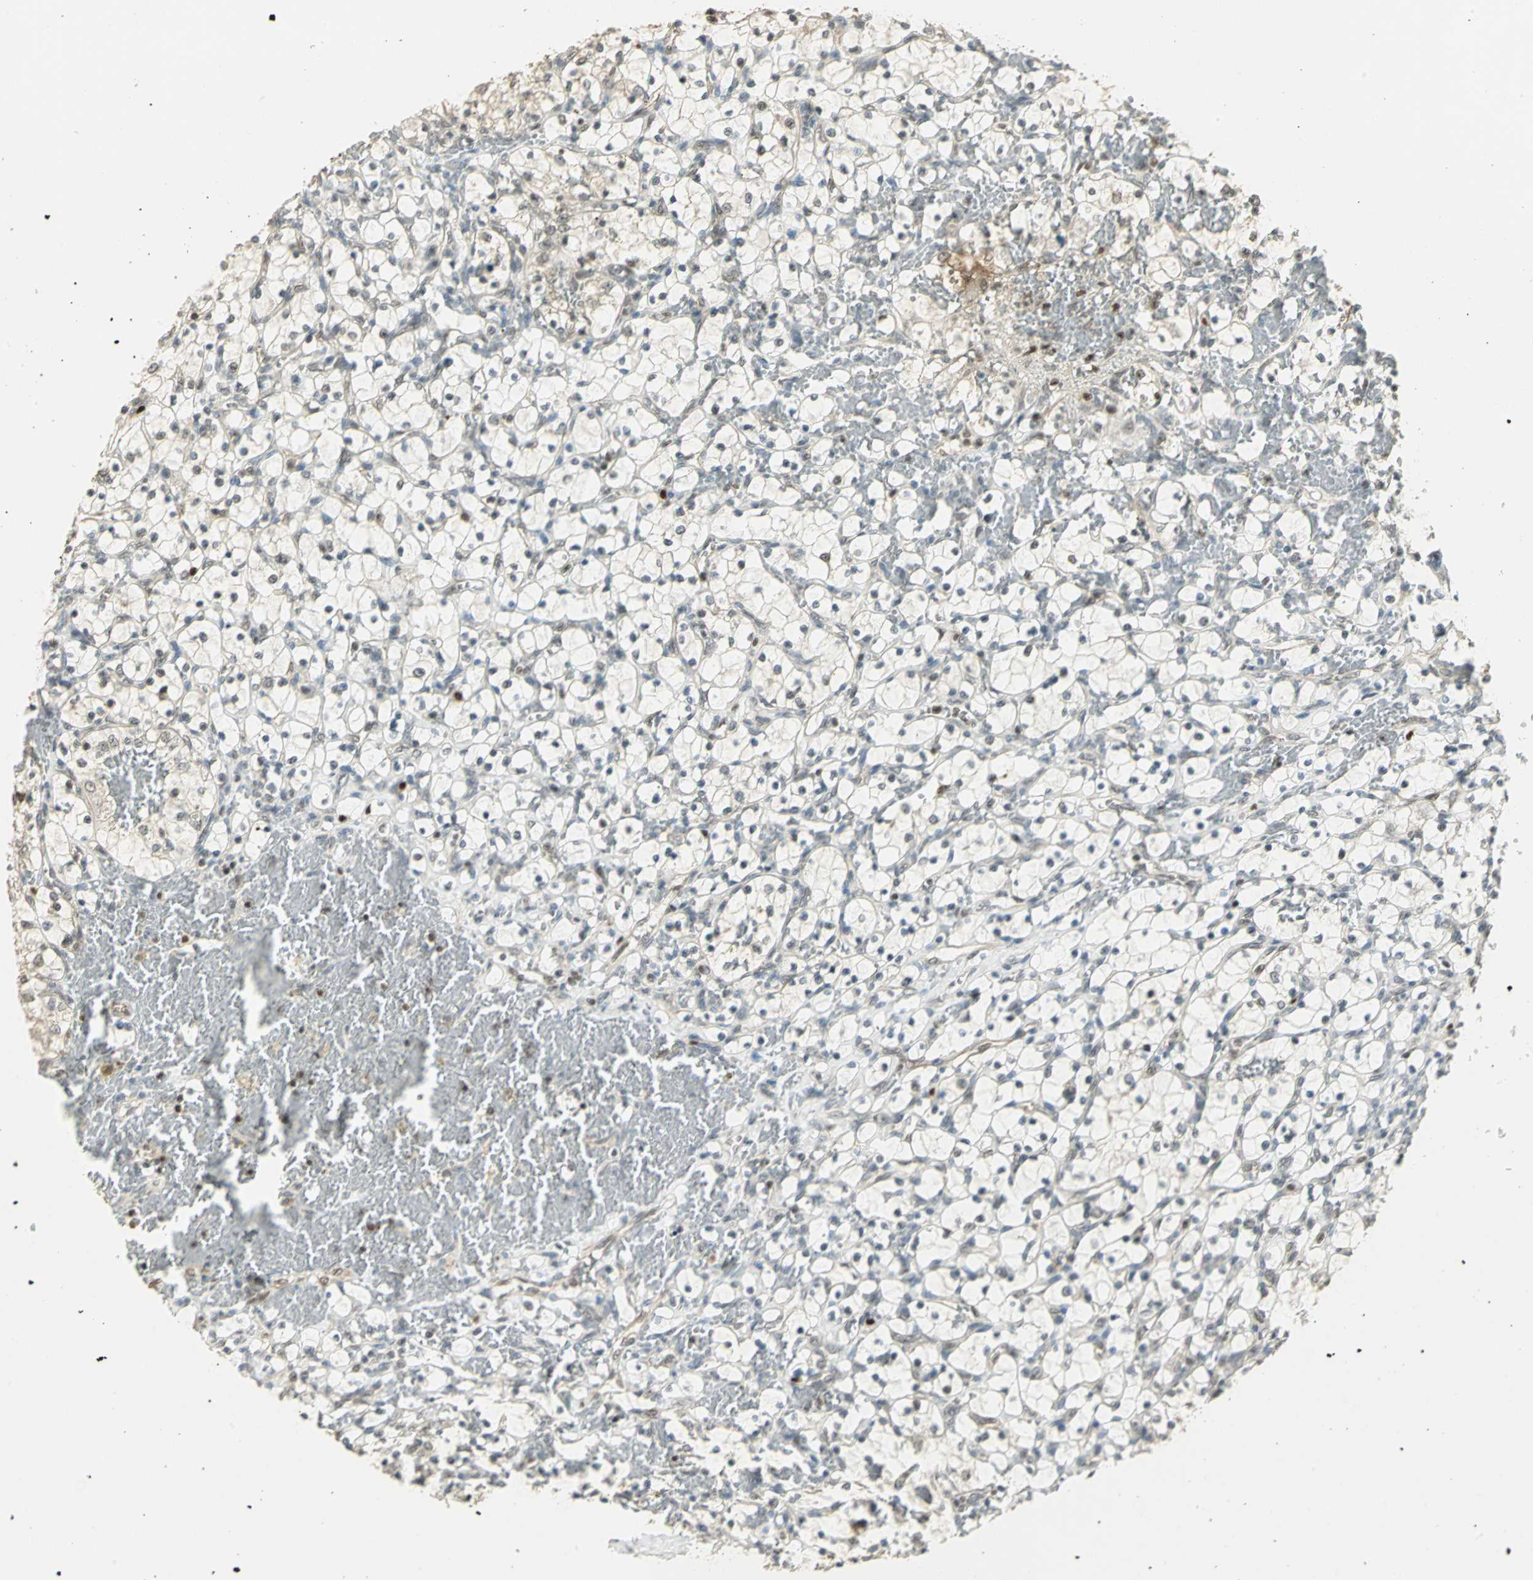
{"staining": {"intensity": "negative", "quantity": "none", "location": "none"}, "tissue": "renal cancer", "cell_type": "Tumor cells", "image_type": "cancer", "snomed": [{"axis": "morphology", "description": "Adenocarcinoma, NOS"}, {"axis": "topography", "description": "Kidney"}], "caption": "Histopathology image shows no protein staining in tumor cells of renal cancer (adenocarcinoma) tissue. (Stains: DAB (3,3'-diaminobenzidine) immunohistochemistry with hematoxylin counter stain, Microscopy: brightfield microscopy at high magnification).", "gene": "ELF1", "patient": {"sex": "female", "age": 69}}